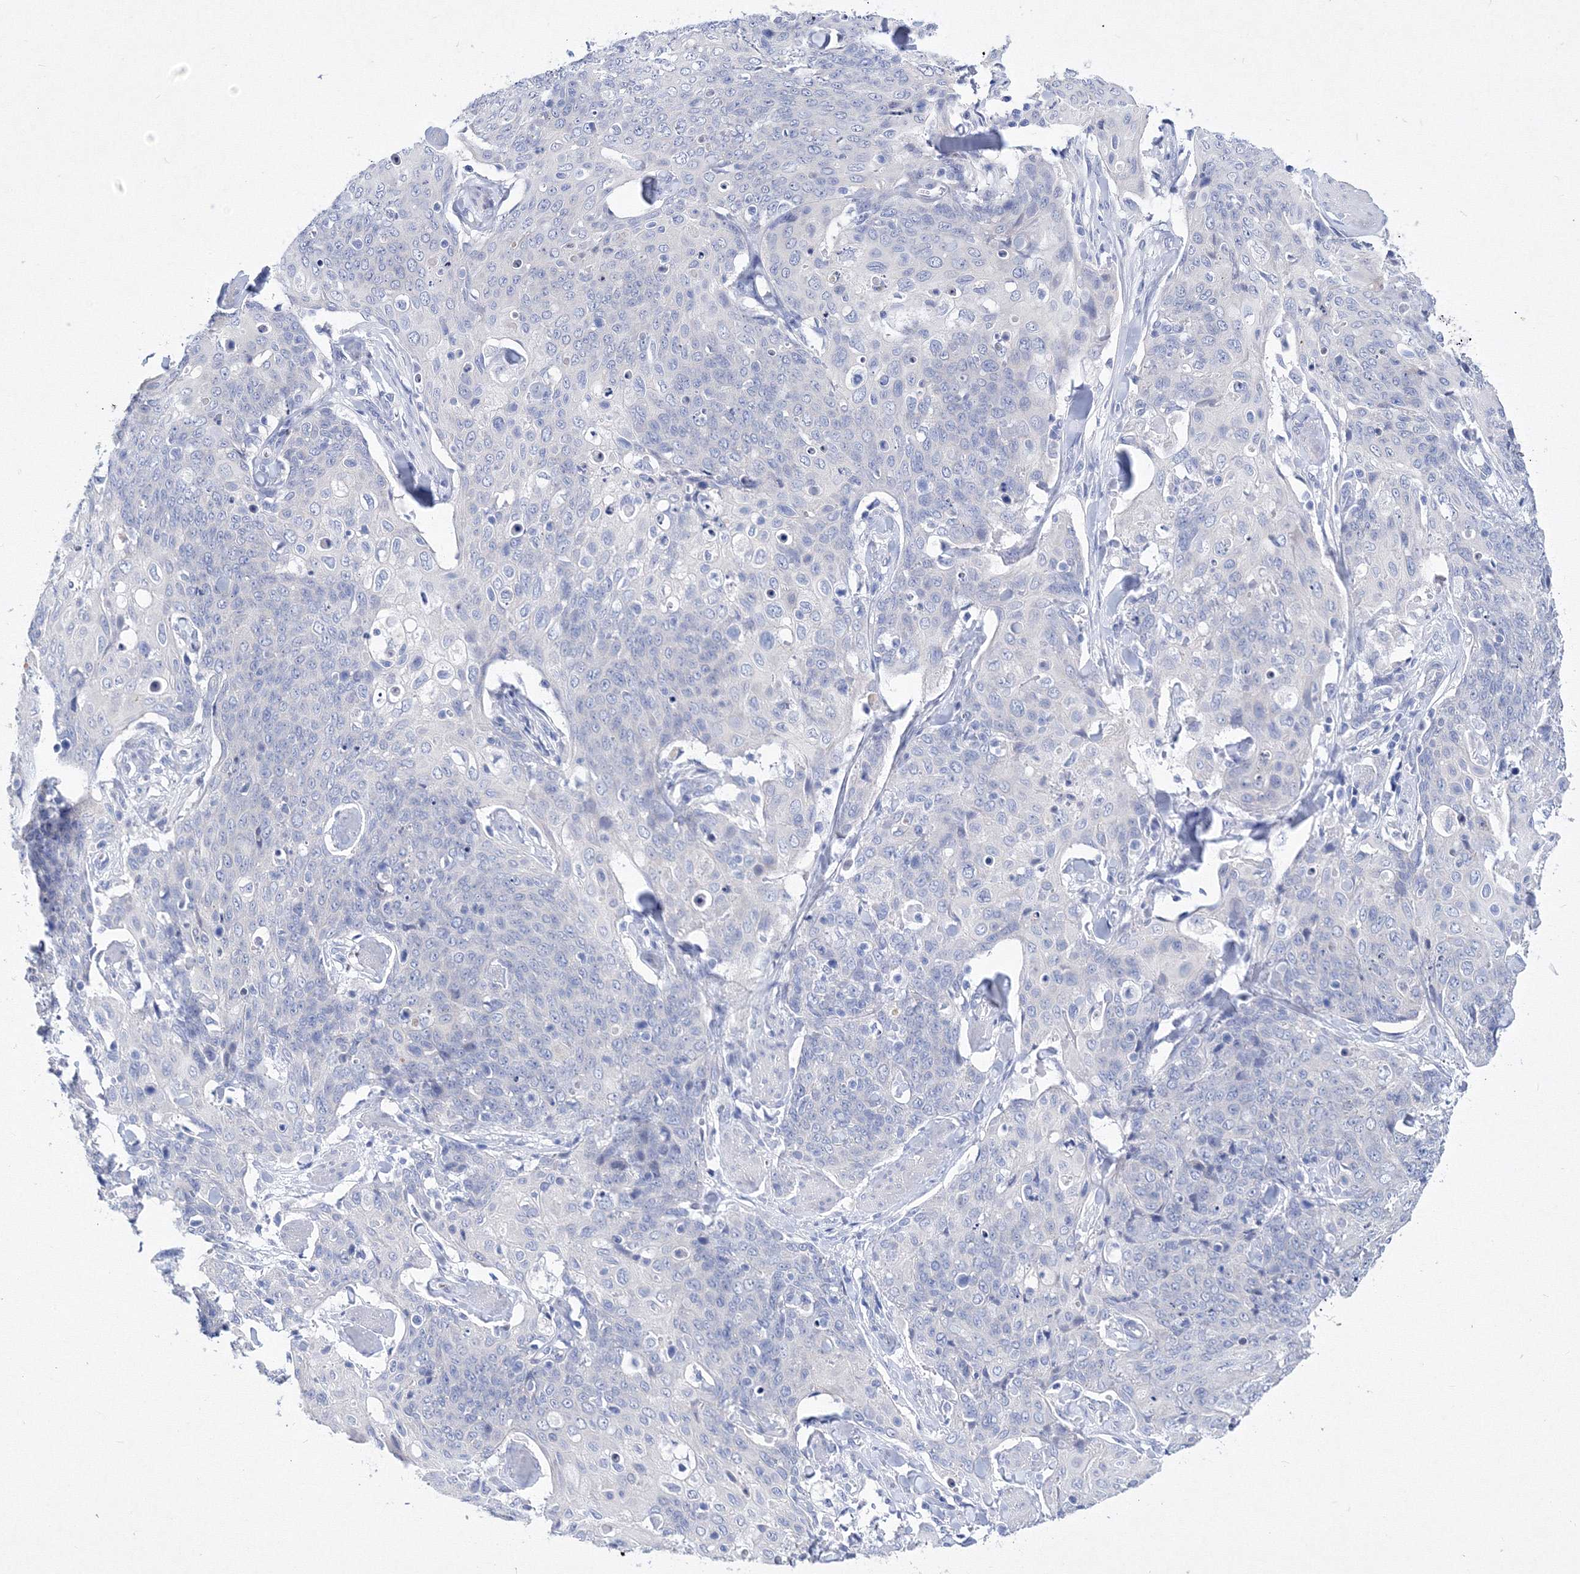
{"staining": {"intensity": "negative", "quantity": "none", "location": "none"}, "tissue": "skin cancer", "cell_type": "Tumor cells", "image_type": "cancer", "snomed": [{"axis": "morphology", "description": "Squamous cell carcinoma, NOS"}, {"axis": "topography", "description": "Skin"}, {"axis": "topography", "description": "Vulva"}], "caption": "Skin squamous cell carcinoma stained for a protein using immunohistochemistry (IHC) demonstrates no expression tumor cells.", "gene": "GPN1", "patient": {"sex": "female", "age": 85}}